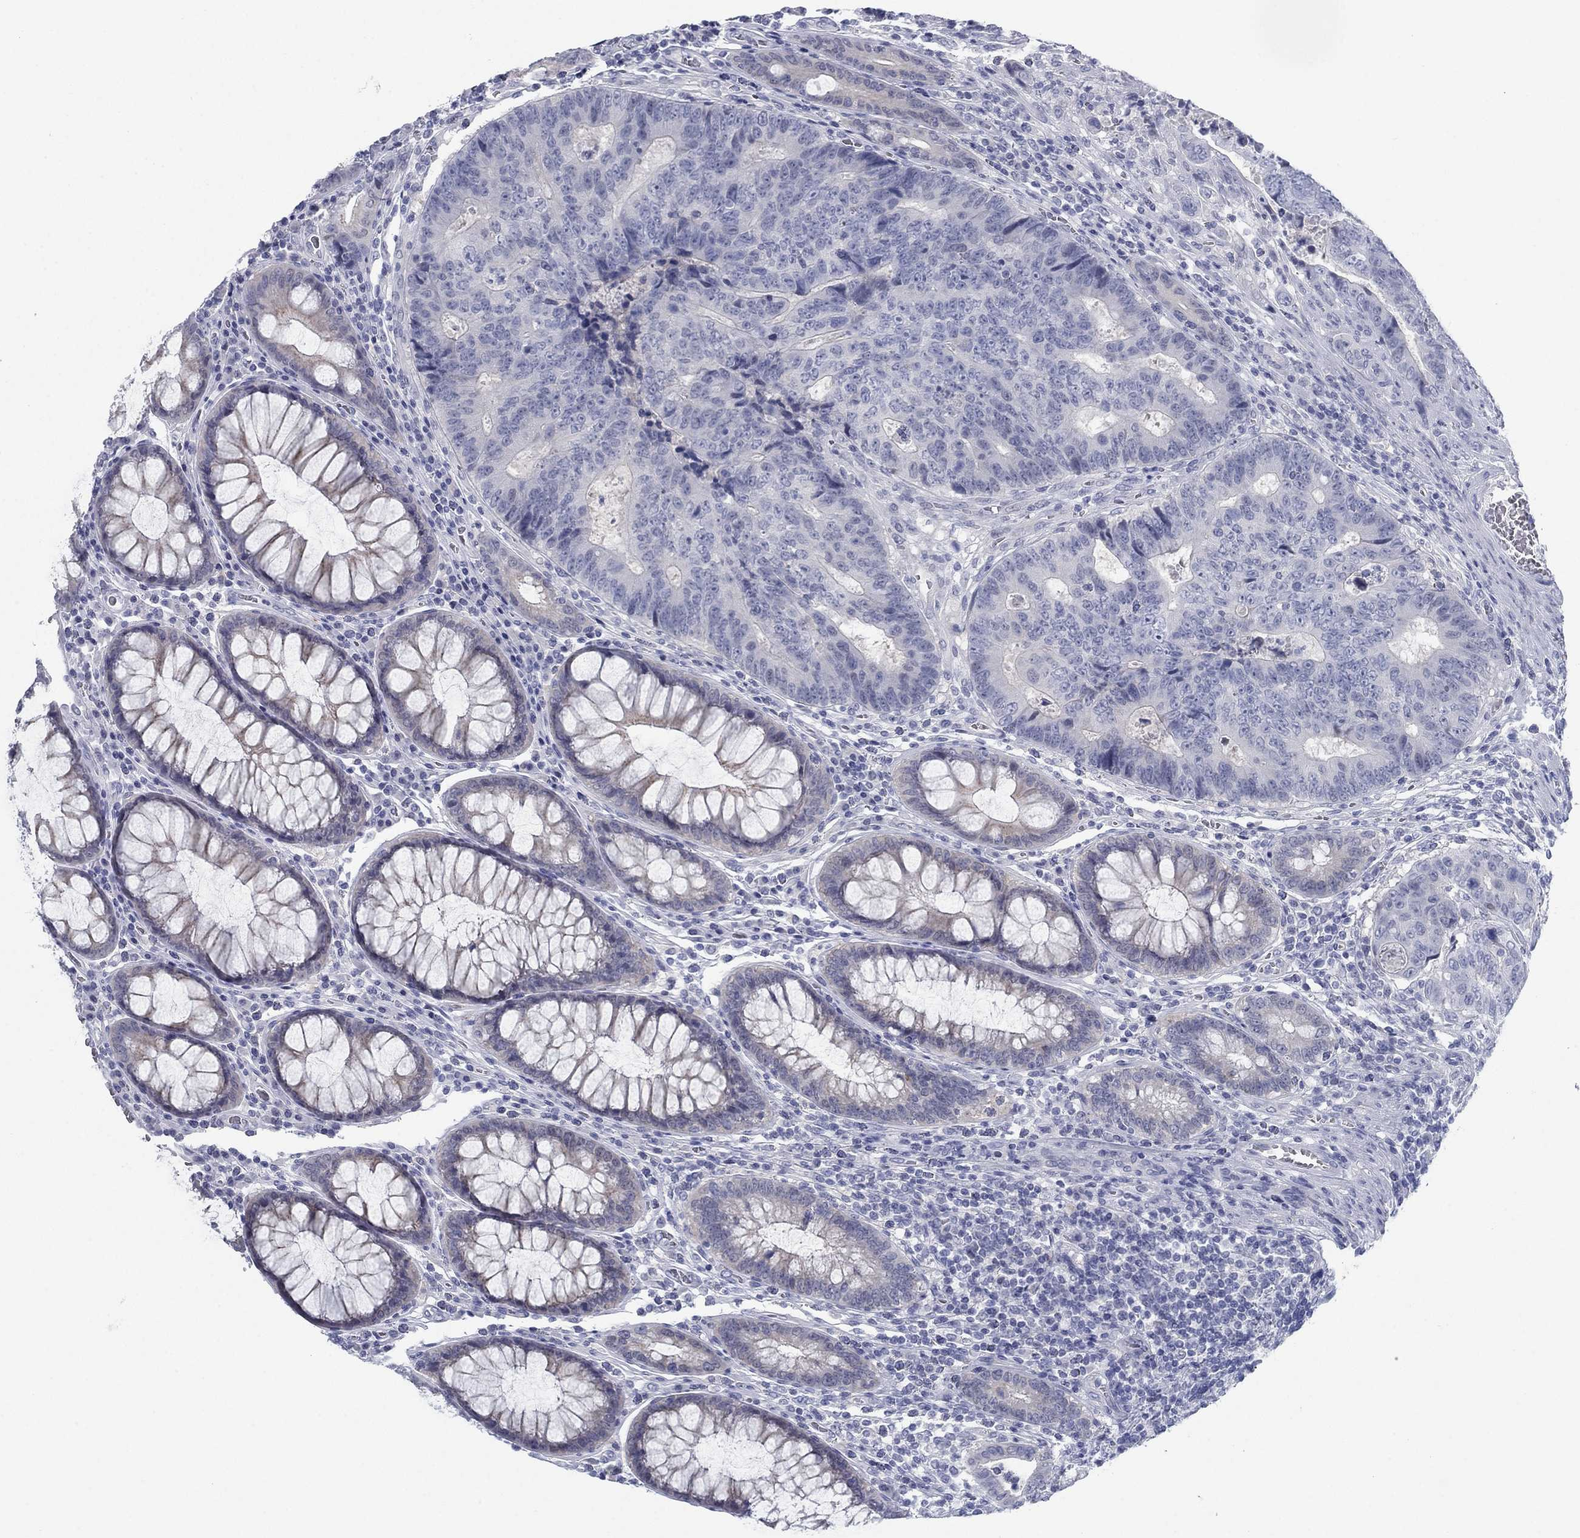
{"staining": {"intensity": "negative", "quantity": "none", "location": "none"}, "tissue": "colorectal cancer", "cell_type": "Tumor cells", "image_type": "cancer", "snomed": [{"axis": "morphology", "description": "Adenocarcinoma, NOS"}, {"axis": "topography", "description": "Colon"}], "caption": "IHC image of human colorectal adenocarcinoma stained for a protein (brown), which exhibits no expression in tumor cells.", "gene": "DNAL1", "patient": {"sex": "female", "age": 48}}